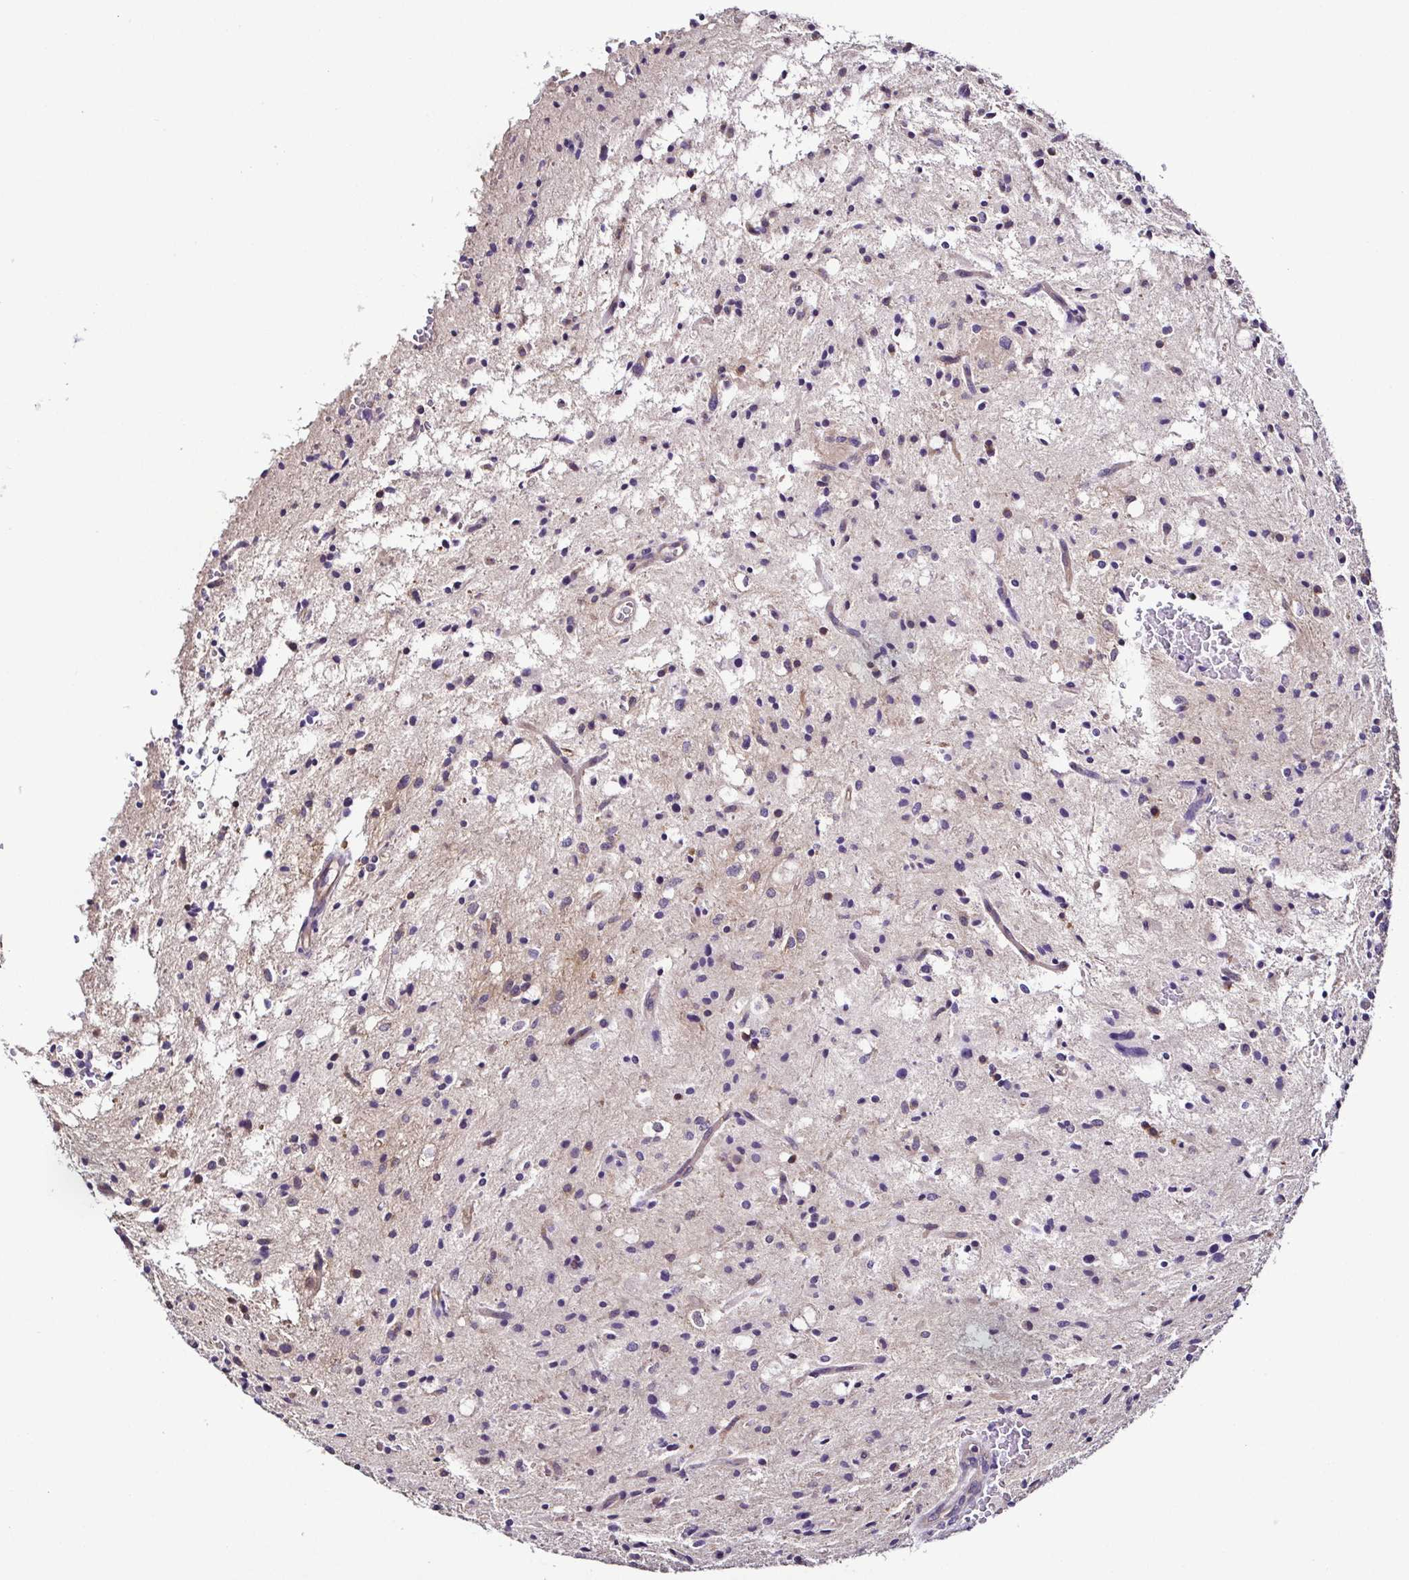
{"staining": {"intensity": "negative", "quantity": "none", "location": "none"}, "tissue": "glioma", "cell_type": "Tumor cells", "image_type": "cancer", "snomed": [{"axis": "morphology", "description": "Glioma, malignant, Low grade"}, {"axis": "topography", "description": "Brain"}], "caption": "Micrograph shows no significant protein expression in tumor cells of glioma. (Brightfield microscopy of DAB (3,3'-diaminobenzidine) immunohistochemistry at high magnification).", "gene": "LMOD2", "patient": {"sex": "female", "age": 58}}